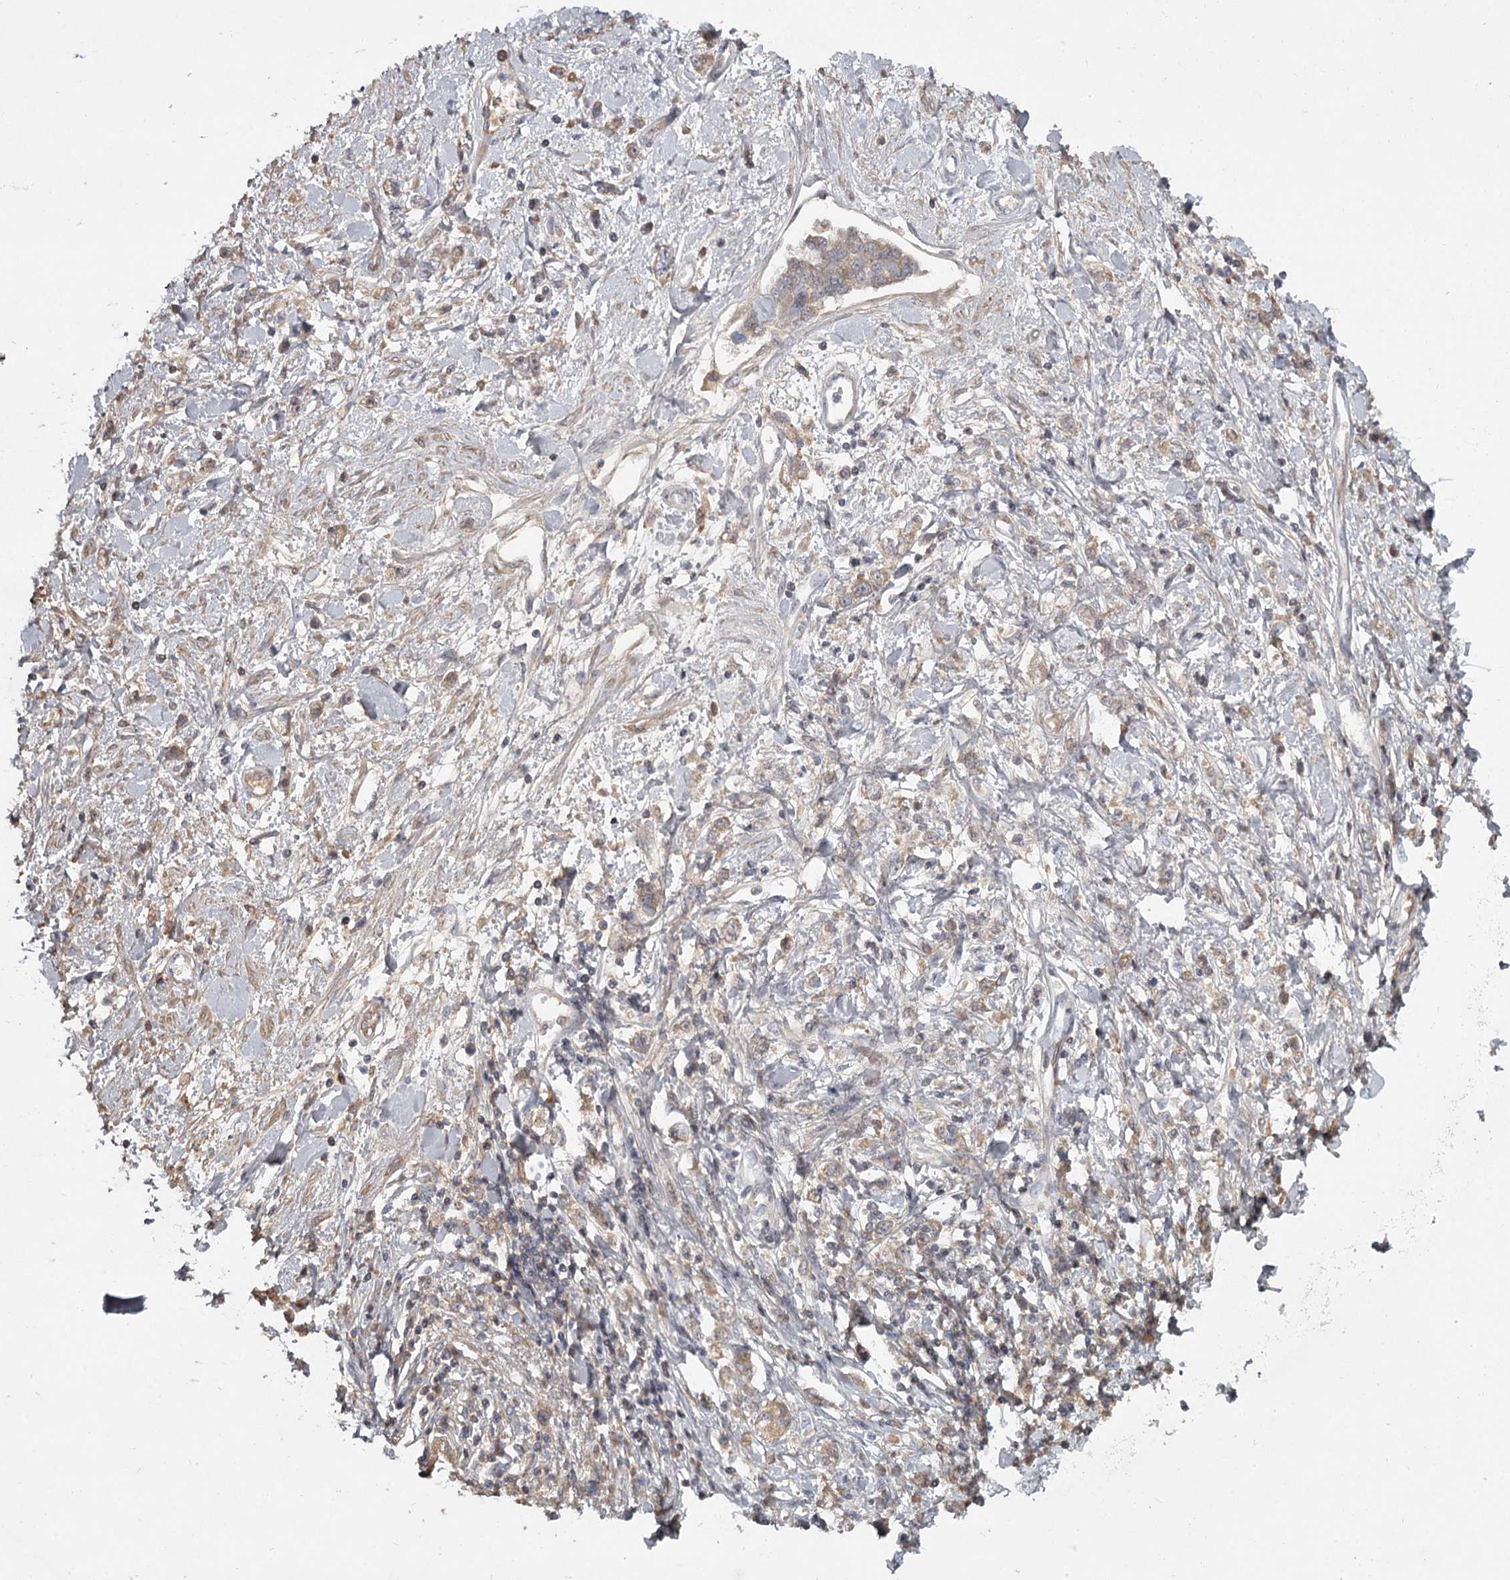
{"staining": {"intensity": "weak", "quantity": ">75%", "location": "cytoplasmic/membranous"}, "tissue": "stomach cancer", "cell_type": "Tumor cells", "image_type": "cancer", "snomed": [{"axis": "morphology", "description": "Adenocarcinoma, NOS"}, {"axis": "topography", "description": "Stomach"}], "caption": "Protein staining of stomach adenocarcinoma tissue demonstrates weak cytoplasmic/membranous positivity in about >75% of tumor cells.", "gene": "DHRS9", "patient": {"sex": "female", "age": 76}}